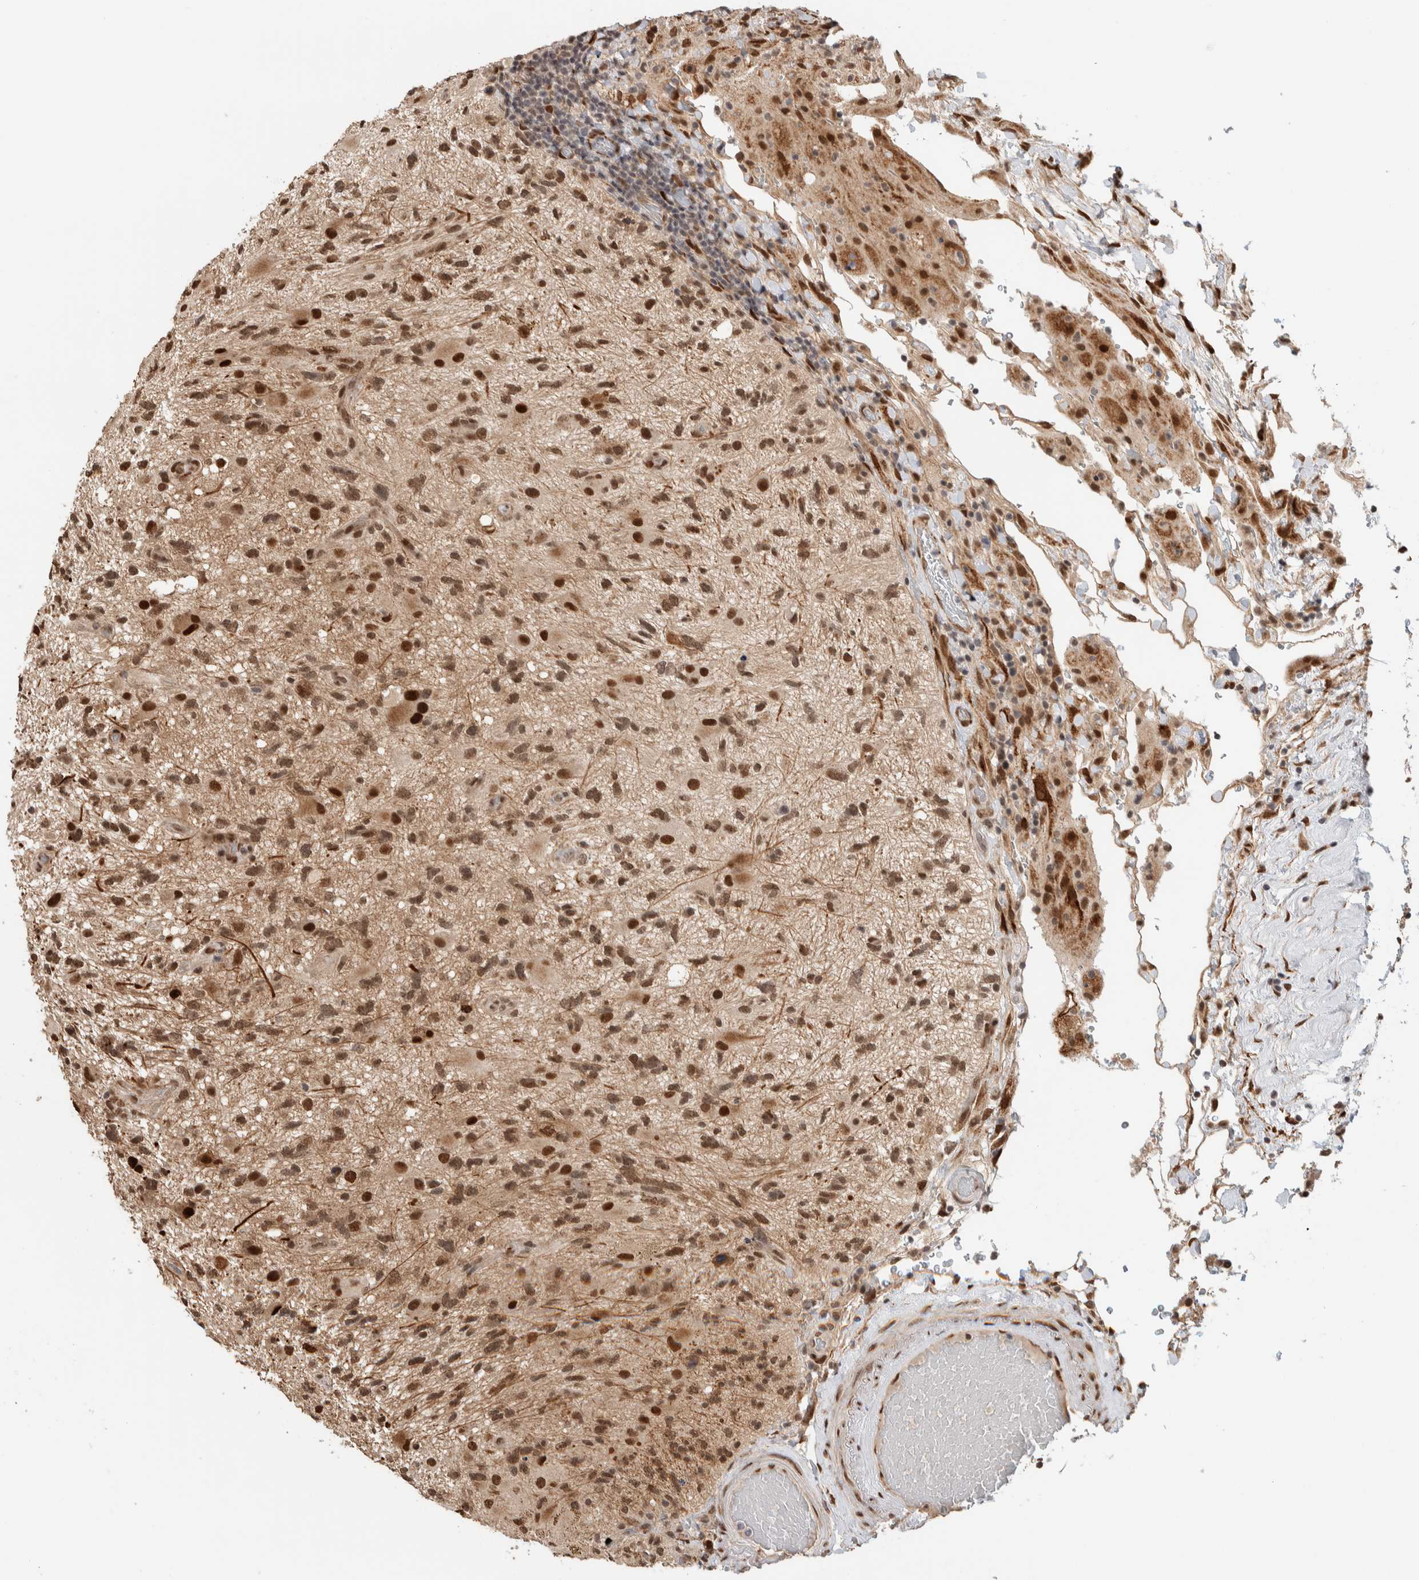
{"staining": {"intensity": "moderate", "quantity": ">75%", "location": "cytoplasmic/membranous,nuclear"}, "tissue": "glioma", "cell_type": "Tumor cells", "image_type": "cancer", "snomed": [{"axis": "morphology", "description": "Glioma, malignant, High grade"}, {"axis": "topography", "description": "Brain"}], "caption": "DAB (3,3'-diaminobenzidine) immunohistochemical staining of human glioma shows moderate cytoplasmic/membranous and nuclear protein positivity in about >75% of tumor cells.", "gene": "TNRC18", "patient": {"sex": "male", "age": 33}}